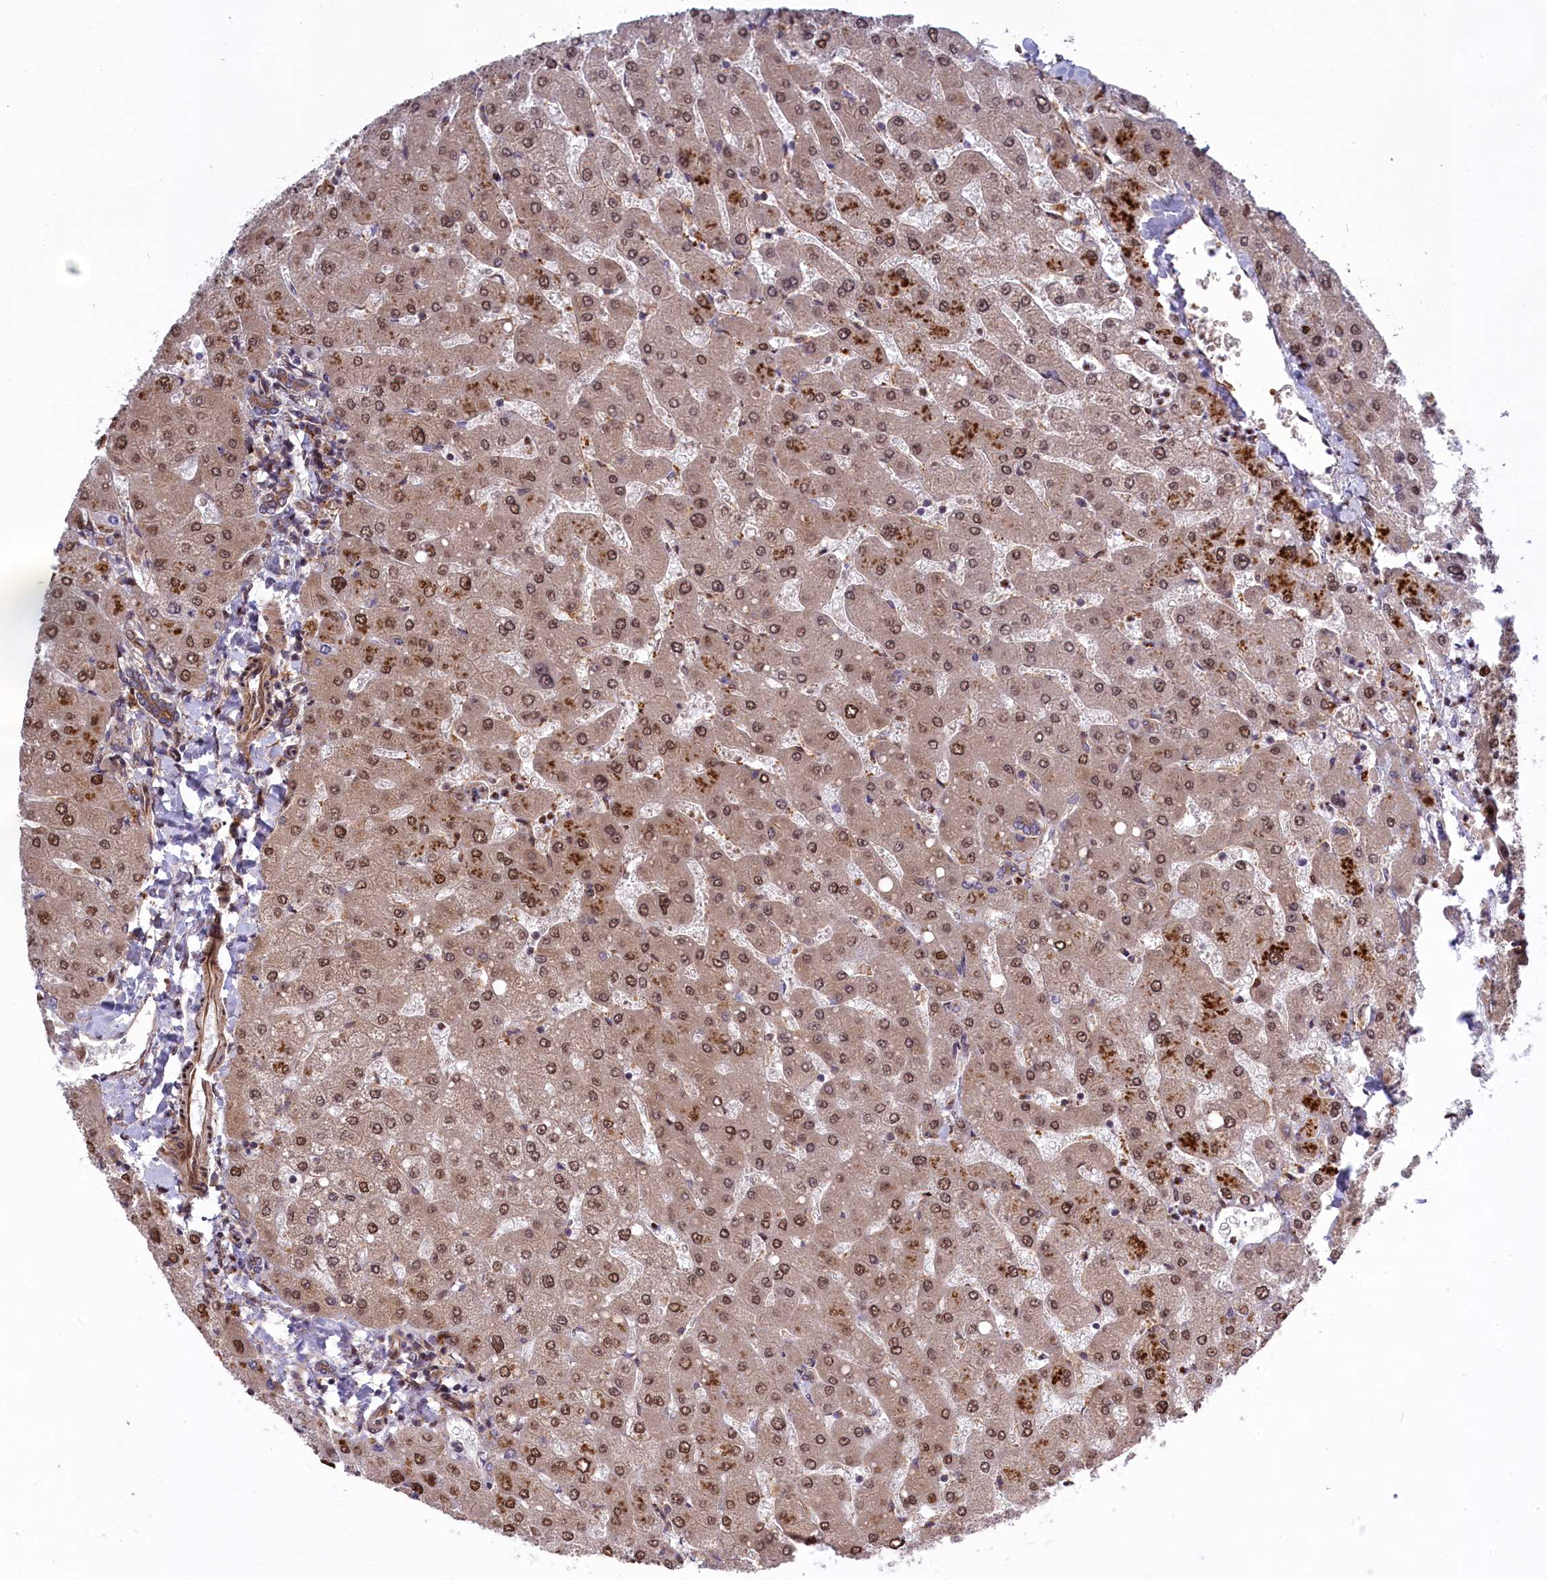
{"staining": {"intensity": "moderate", "quantity": ">75%", "location": "cytoplasmic/membranous"}, "tissue": "liver", "cell_type": "Cholangiocytes", "image_type": "normal", "snomed": [{"axis": "morphology", "description": "Normal tissue, NOS"}, {"axis": "topography", "description": "Liver"}], "caption": "DAB (3,3'-diaminobenzidine) immunohistochemical staining of normal liver displays moderate cytoplasmic/membranous protein positivity in about >75% of cholangiocytes.", "gene": "DDX60L", "patient": {"sex": "male", "age": 55}}